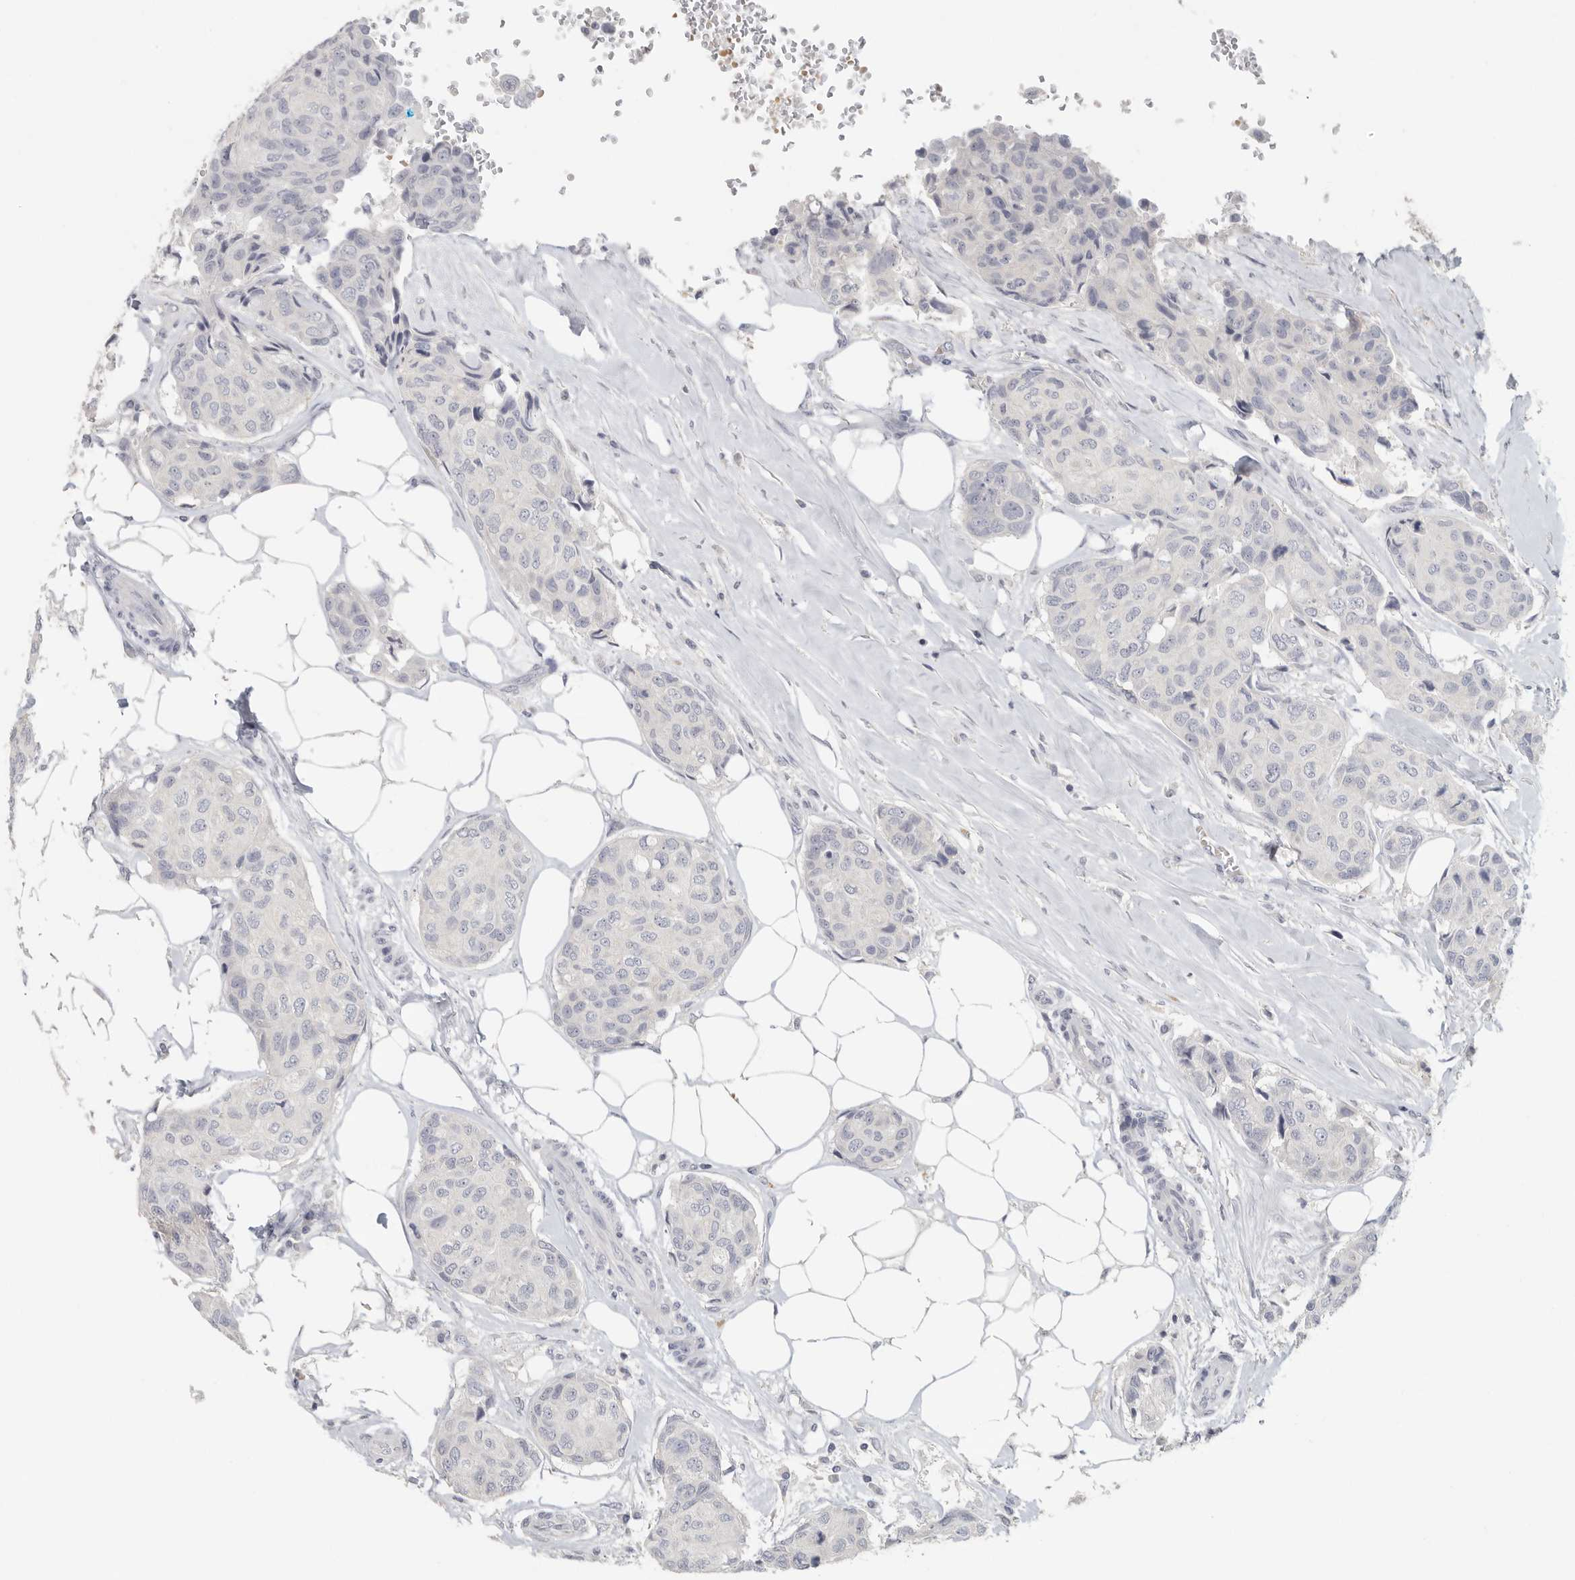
{"staining": {"intensity": "negative", "quantity": "none", "location": "none"}, "tissue": "breast cancer", "cell_type": "Tumor cells", "image_type": "cancer", "snomed": [{"axis": "morphology", "description": "Duct carcinoma"}, {"axis": "topography", "description": "Breast"}], "caption": "Human breast cancer (invasive ductal carcinoma) stained for a protein using immunohistochemistry reveals no expression in tumor cells.", "gene": "DNAJC11", "patient": {"sex": "female", "age": 80}}